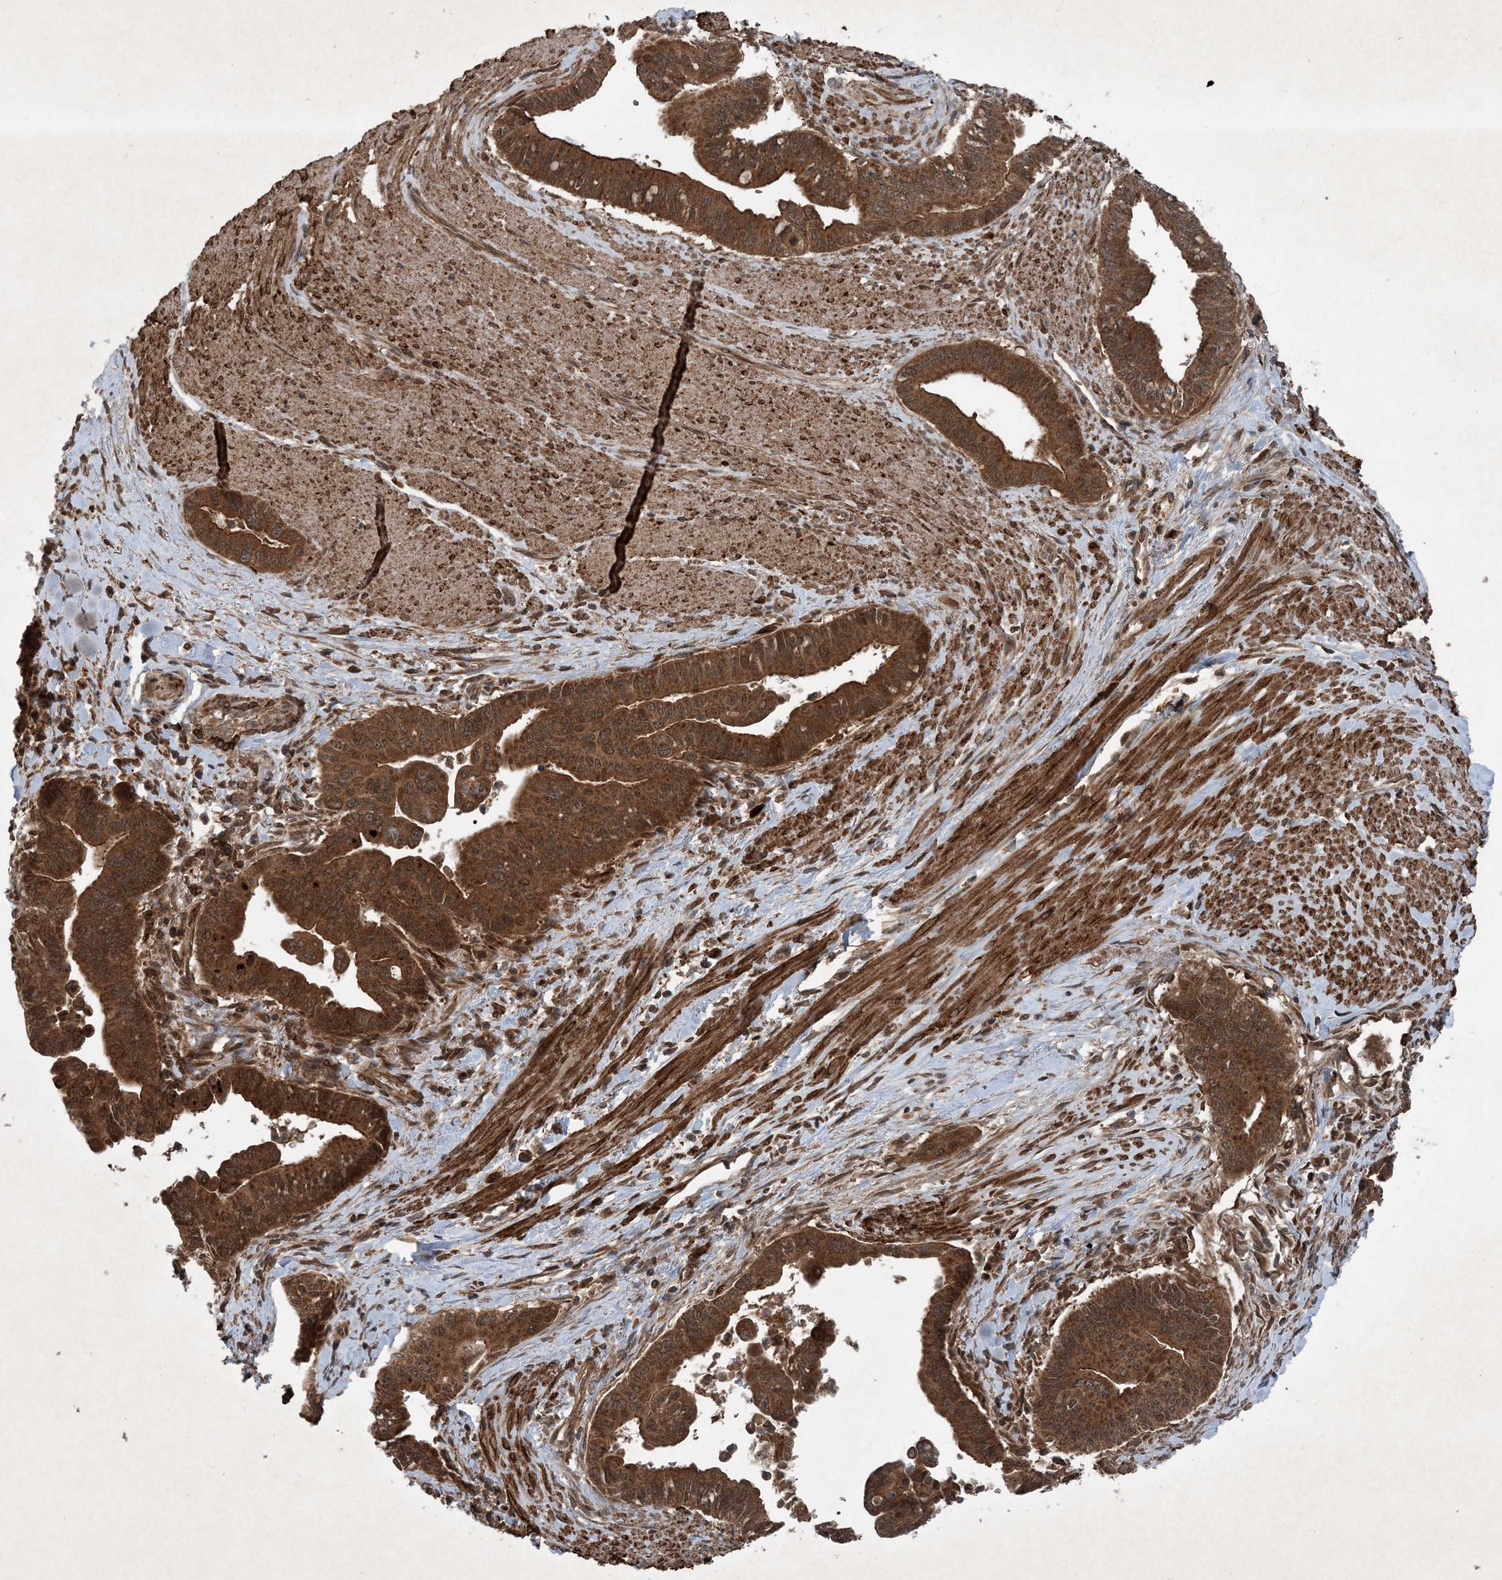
{"staining": {"intensity": "strong", "quantity": ">75%", "location": "cytoplasmic/membranous"}, "tissue": "pancreatic cancer", "cell_type": "Tumor cells", "image_type": "cancer", "snomed": [{"axis": "morphology", "description": "Adenocarcinoma, NOS"}, {"axis": "topography", "description": "Pancreas"}], "caption": "Immunohistochemistry staining of pancreatic adenocarcinoma, which demonstrates high levels of strong cytoplasmic/membranous staining in about >75% of tumor cells indicating strong cytoplasmic/membranous protein positivity. The staining was performed using DAB (3,3'-diaminobenzidine) (brown) for protein detection and nuclei were counterstained in hematoxylin (blue).", "gene": "GNG5", "patient": {"sex": "male", "age": 70}}